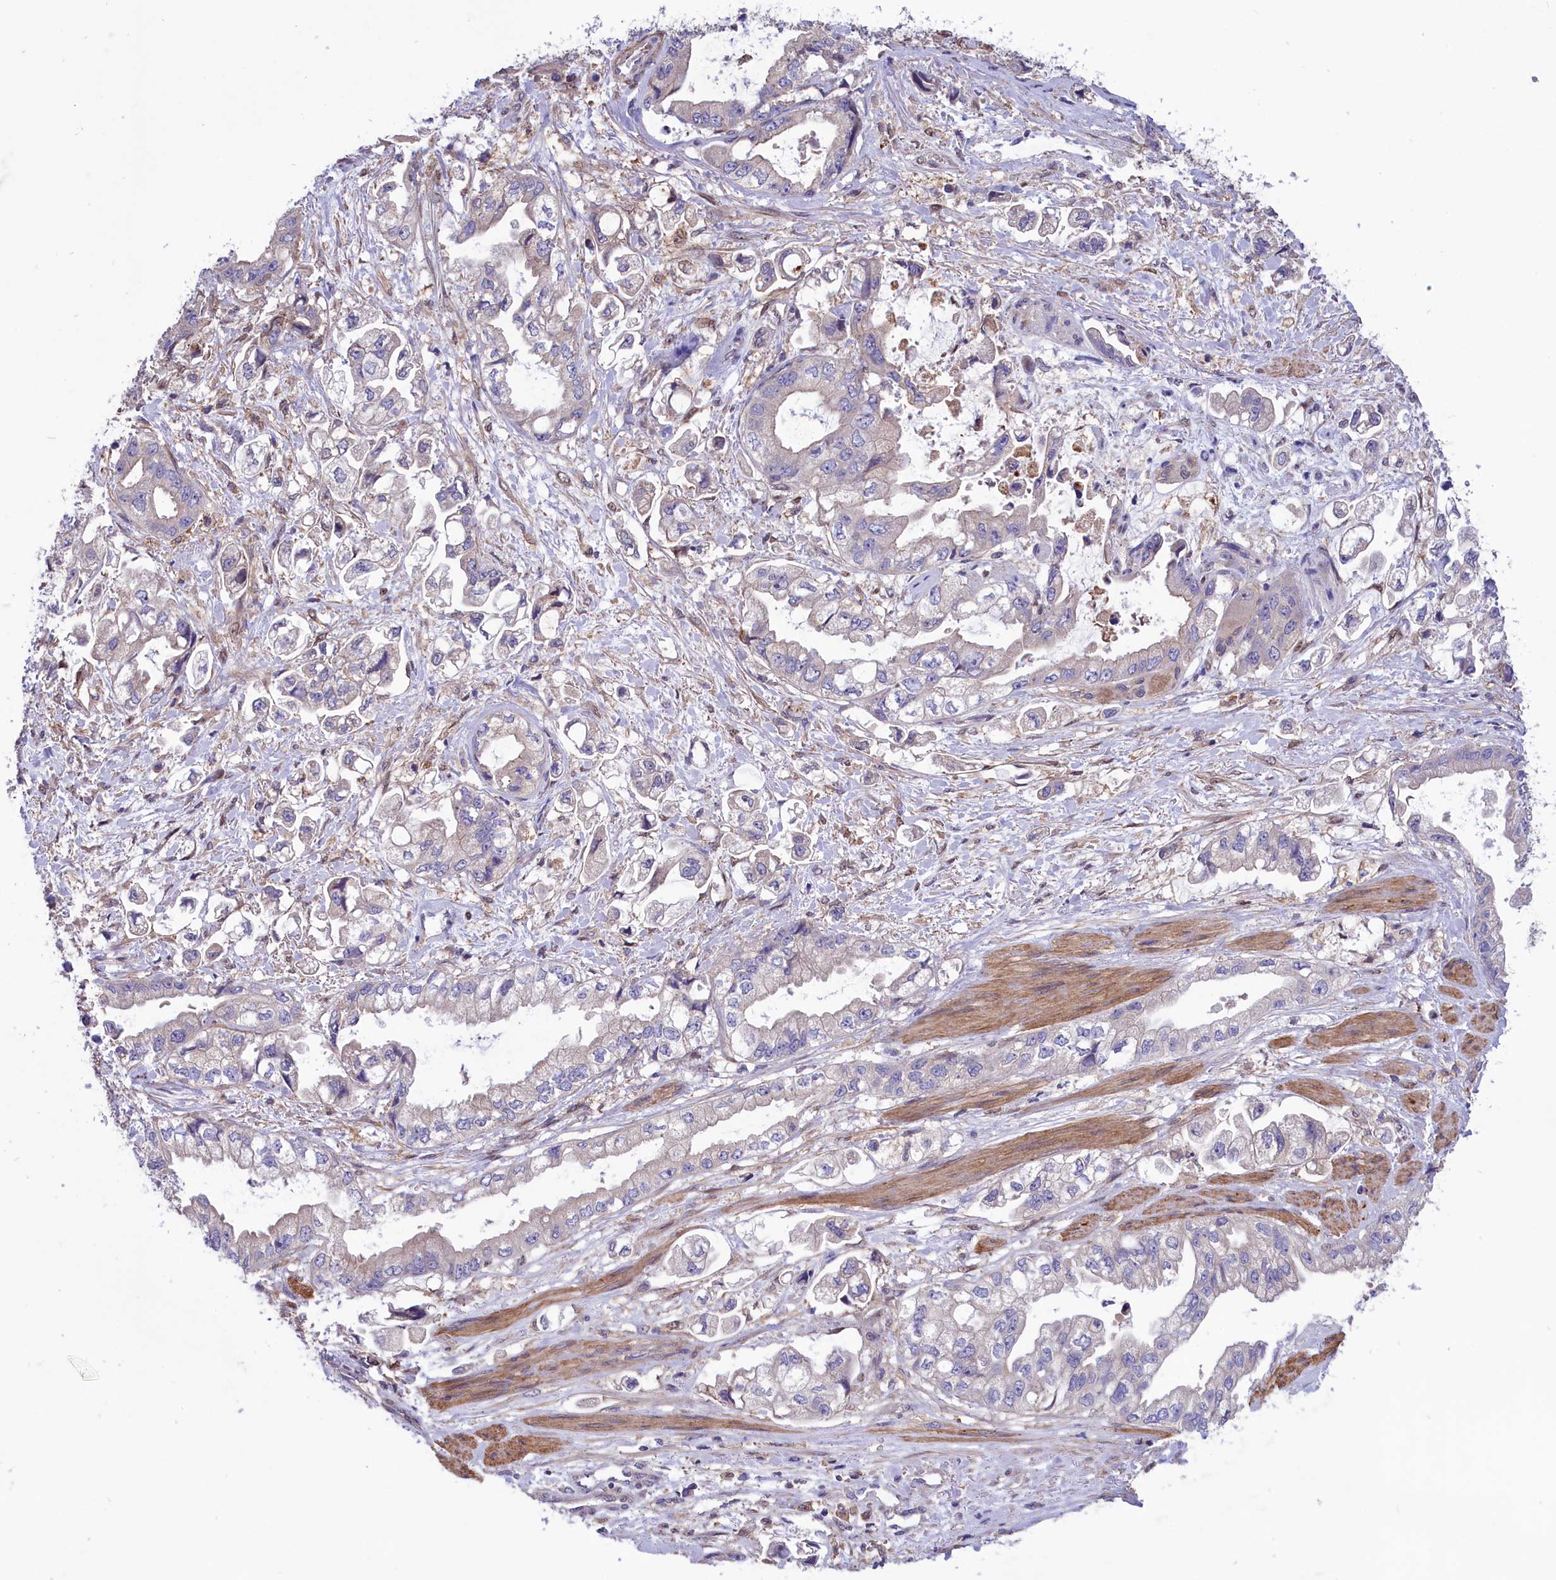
{"staining": {"intensity": "negative", "quantity": "none", "location": "none"}, "tissue": "stomach cancer", "cell_type": "Tumor cells", "image_type": "cancer", "snomed": [{"axis": "morphology", "description": "Adenocarcinoma, NOS"}, {"axis": "topography", "description": "Stomach"}], "caption": "The photomicrograph exhibits no significant staining in tumor cells of stomach adenocarcinoma.", "gene": "AMDHD2", "patient": {"sex": "male", "age": 62}}